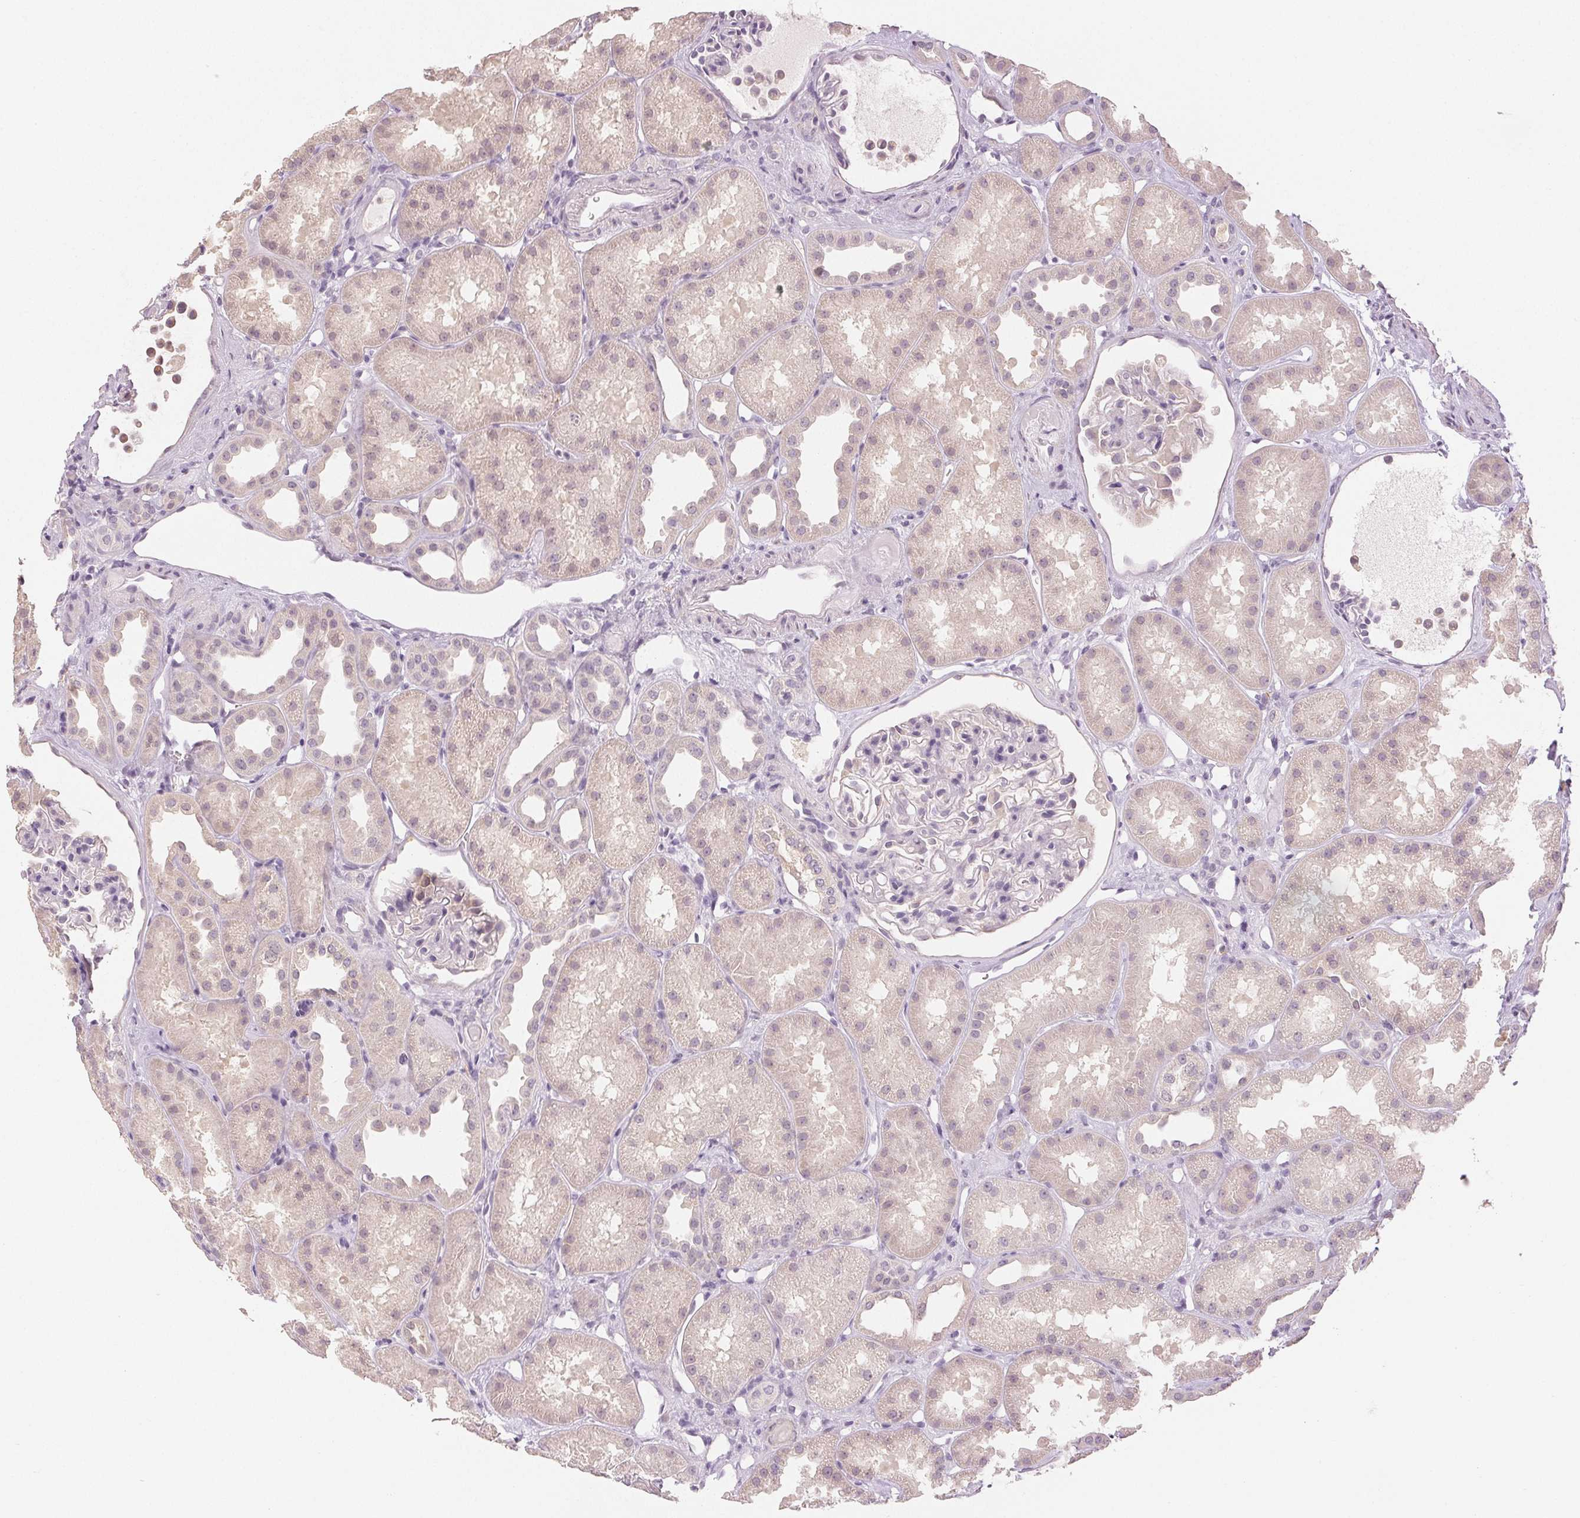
{"staining": {"intensity": "negative", "quantity": "none", "location": "none"}, "tissue": "kidney", "cell_type": "Cells in glomeruli", "image_type": "normal", "snomed": [{"axis": "morphology", "description": "Normal tissue, NOS"}, {"axis": "topography", "description": "Kidney"}], "caption": "High power microscopy micrograph of an immunohistochemistry photomicrograph of normal kidney, revealing no significant positivity in cells in glomeruli.", "gene": "MAP1LC3A", "patient": {"sex": "male", "age": 61}}